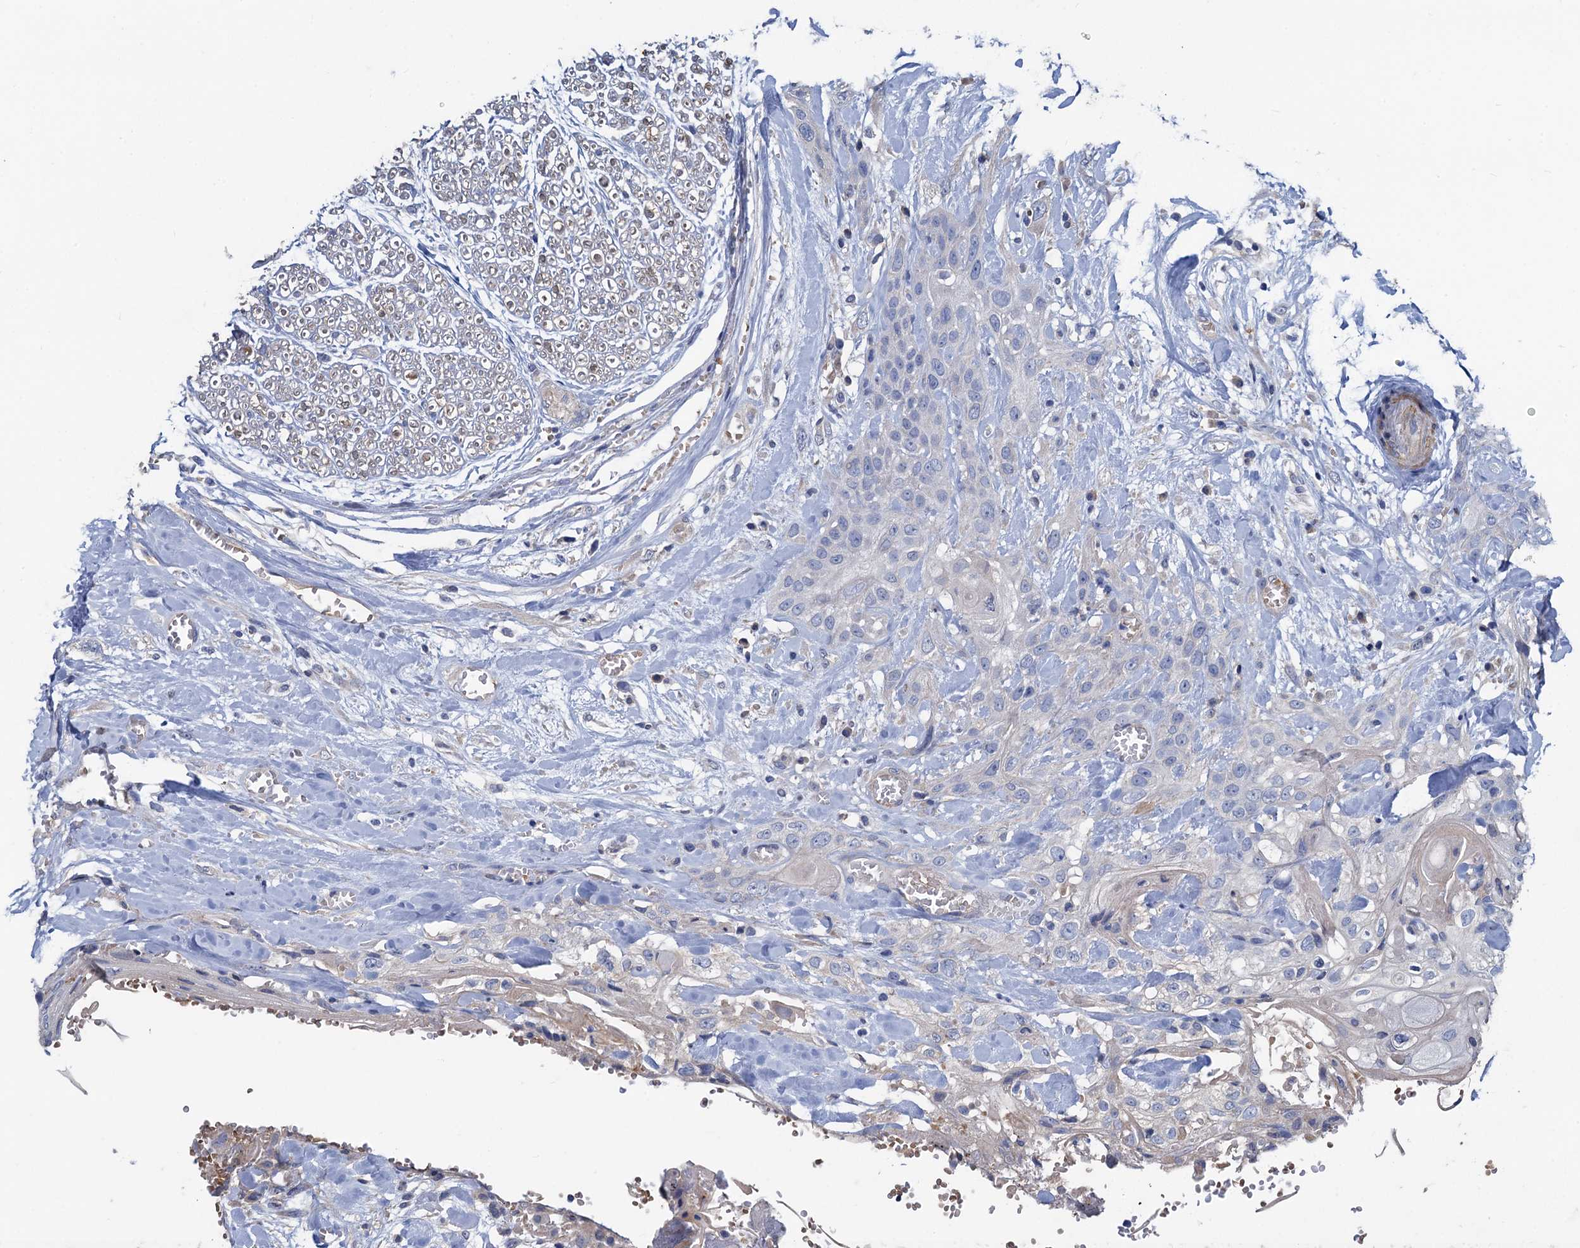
{"staining": {"intensity": "negative", "quantity": "none", "location": "none"}, "tissue": "head and neck cancer", "cell_type": "Tumor cells", "image_type": "cancer", "snomed": [{"axis": "morphology", "description": "Squamous cell carcinoma, NOS"}, {"axis": "topography", "description": "Head-Neck"}], "caption": "This is a image of immunohistochemistry (IHC) staining of head and neck cancer (squamous cell carcinoma), which shows no staining in tumor cells. (Immunohistochemistry (ihc), brightfield microscopy, high magnification).", "gene": "SMCO3", "patient": {"sex": "female", "age": 43}}